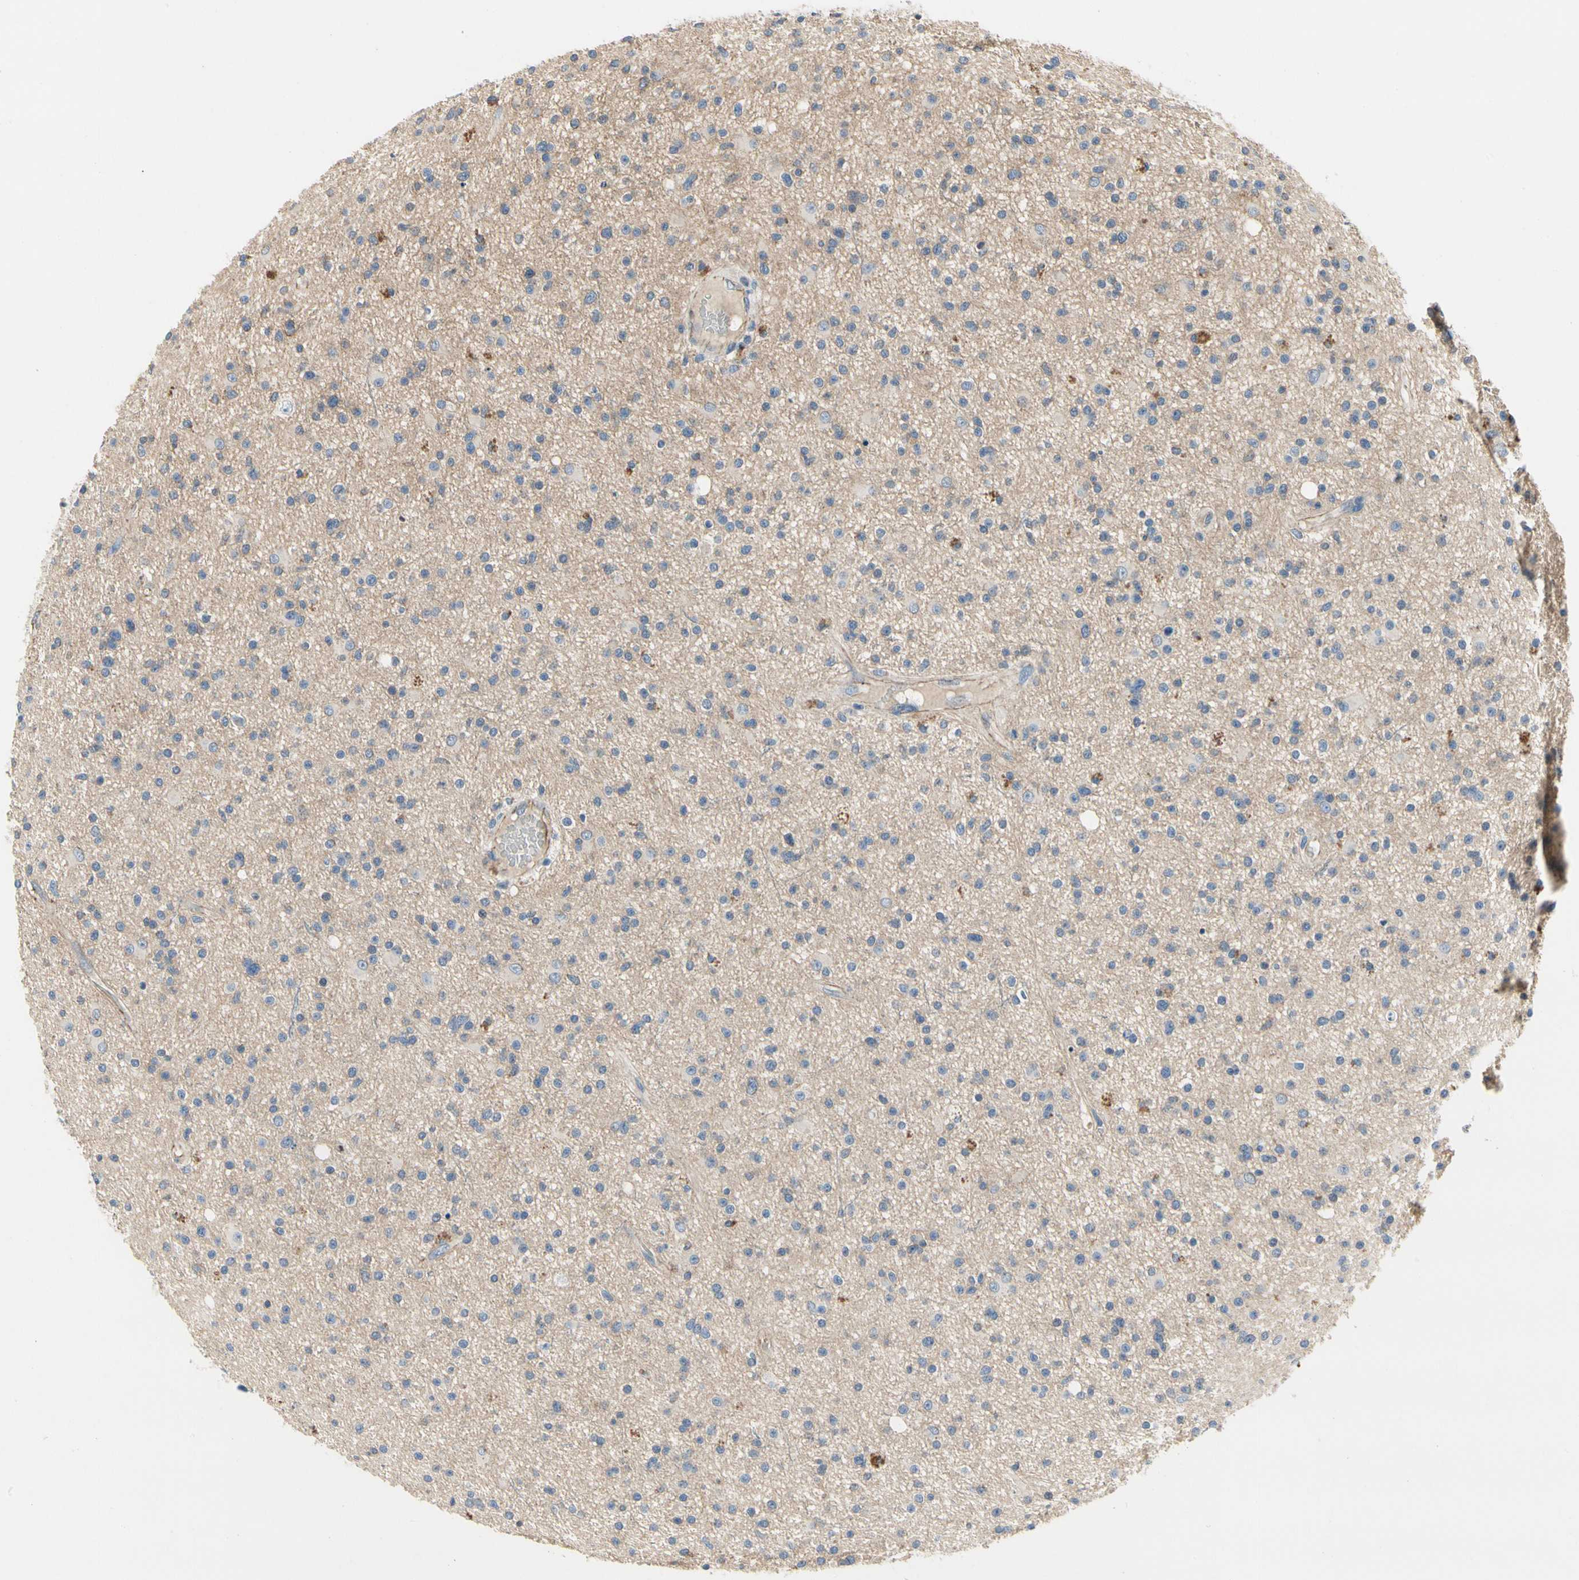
{"staining": {"intensity": "moderate", "quantity": "<25%", "location": "cytoplasmic/membranous"}, "tissue": "glioma", "cell_type": "Tumor cells", "image_type": "cancer", "snomed": [{"axis": "morphology", "description": "Glioma, malignant, High grade"}, {"axis": "topography", "description": "Brain"}], "caption": "Protein expression analysis of human glioma reveals moderate cytoplasmic/membranous expression in approximately <25% of tumor cells.", "gene": "LGR6", "patient": {"sex": "male", "age": 33}}